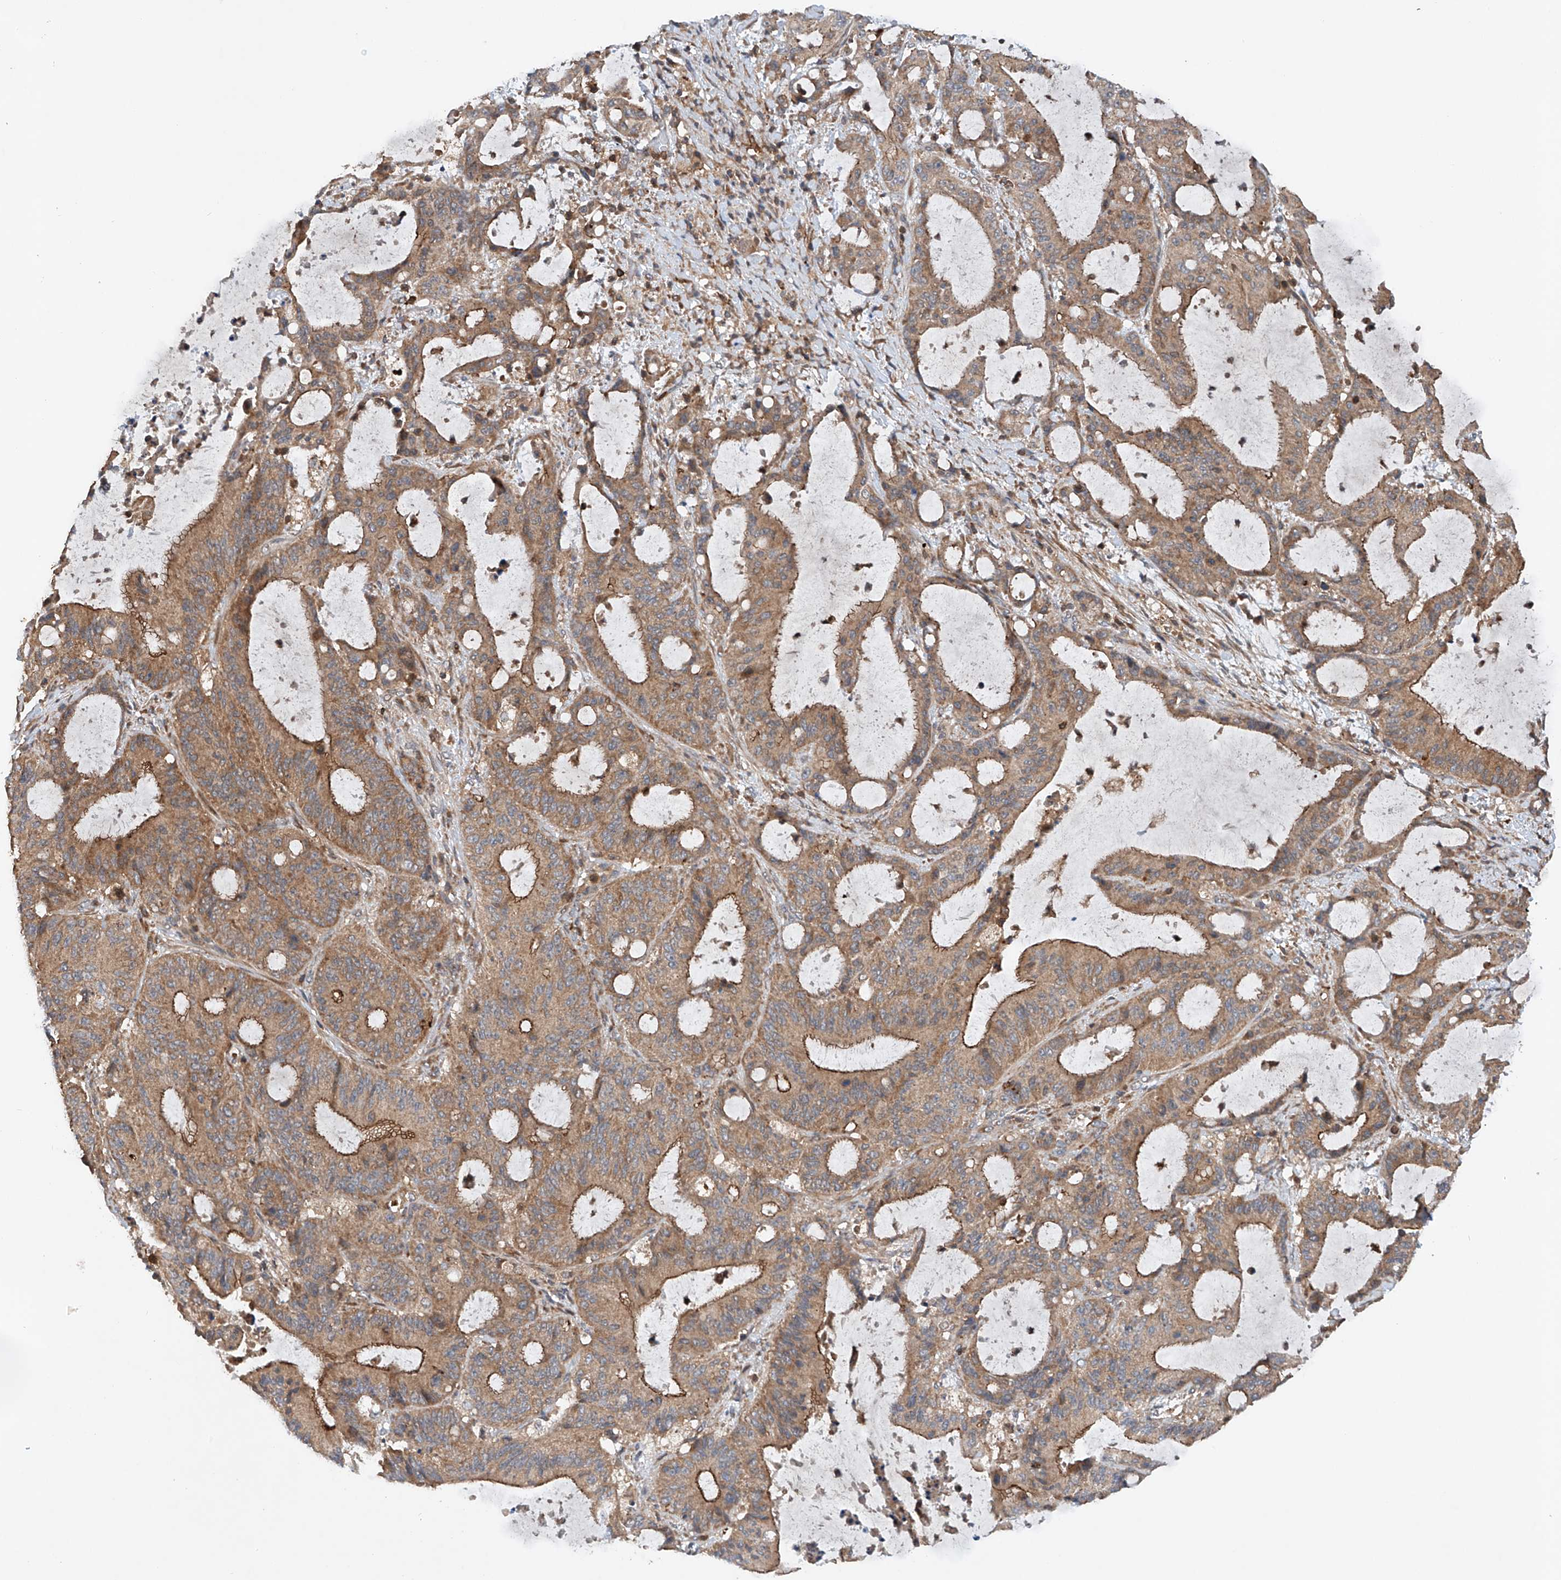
{"staining": {"intensity": "moderate", "quantity": ">75%", "location": "cytoplasmic/membranous"}, "tissue": "liver cancer", "cell_type": "Tumor cells", "image_type": "cancer", "snomed": [{"axis": "morphology", "description": "Normal tissue, NOS"}, {"axis": "morphology", "description": "Cholangiocarcinoma"}, {"axis": "topography", "description": "Liver"}, {"axis": "topography", "description": "Peripheral nerve tissue"}], "caption": "Brown immunohistochemical staining in human liver cancer displays moderate cytoplasmic/membranous expression in approximately >75% of tumor cells.", "gene": "CEP85L", "patient": {"sex": "female", "age": 73}}